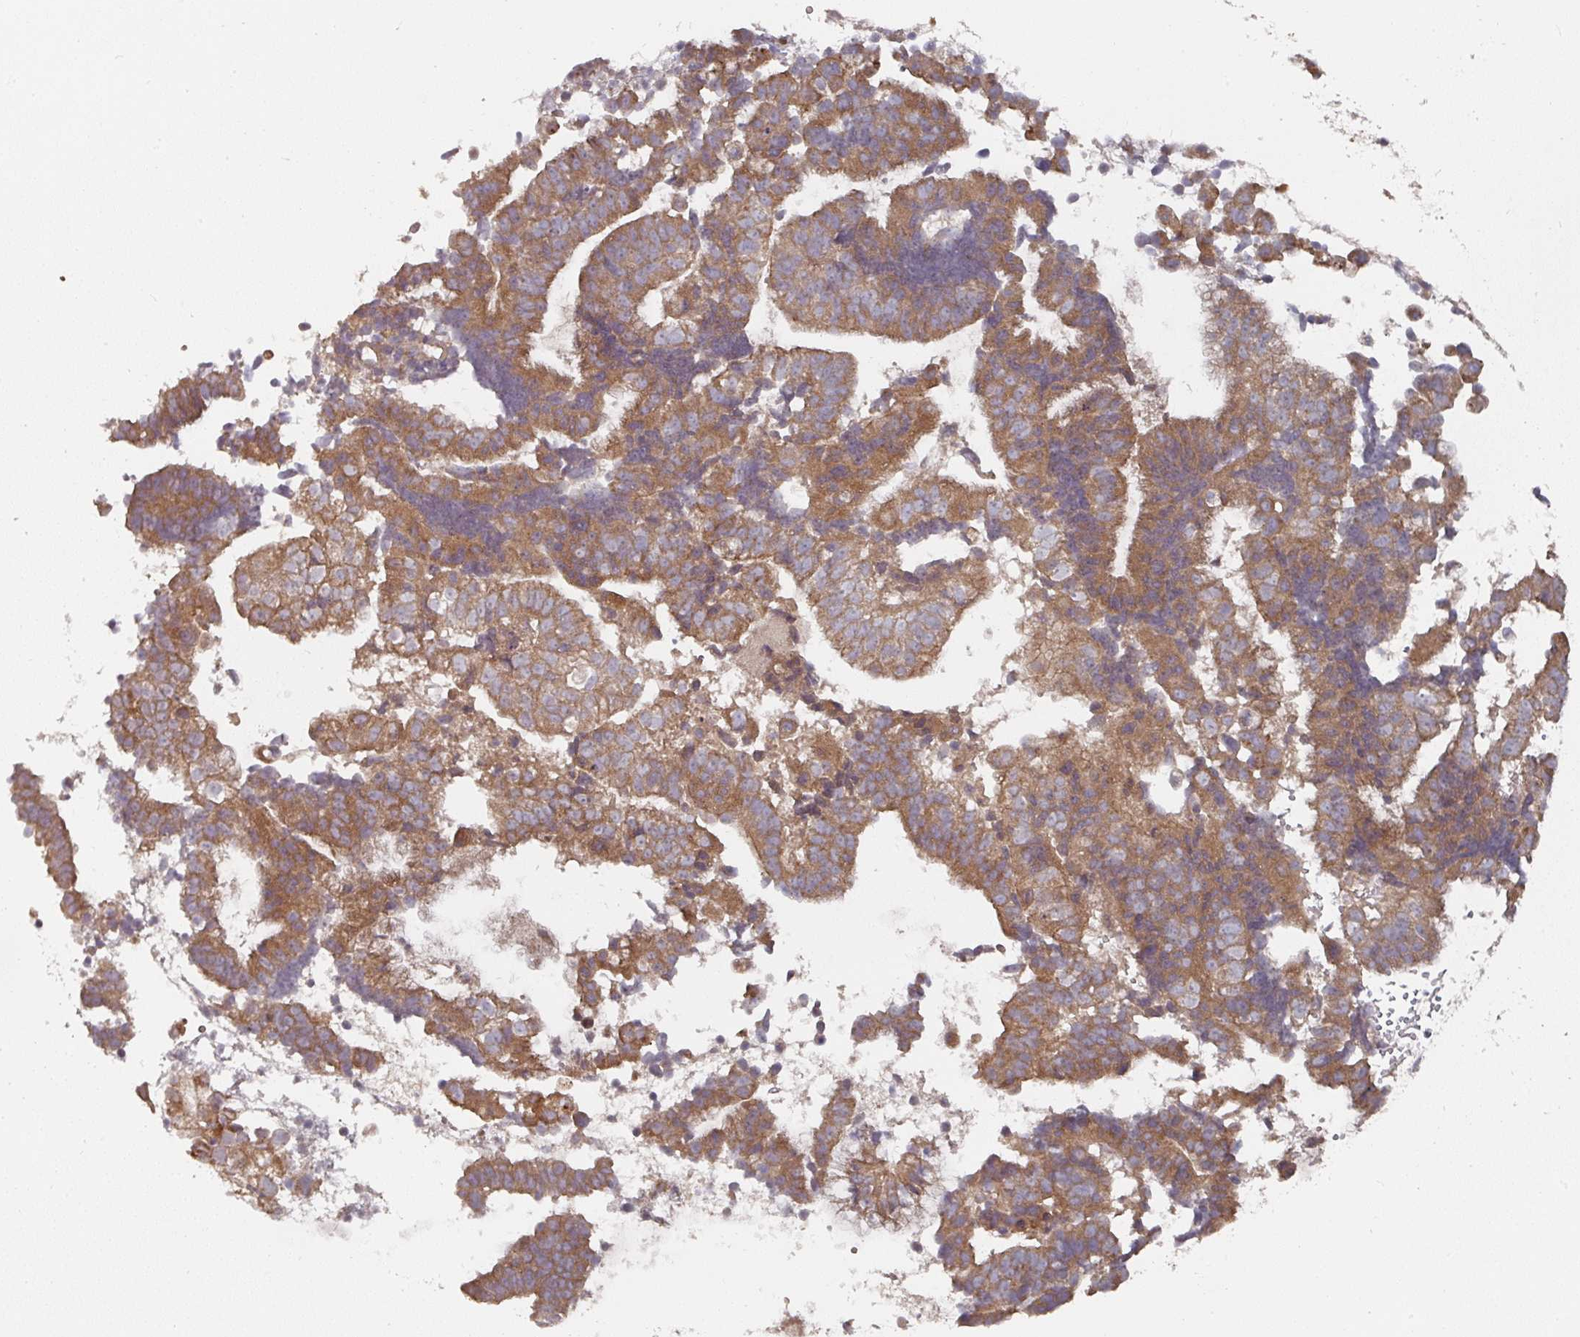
{"staining": {"intensity": "moderate", "quantity": ">75%", "location": "cytoplasmic/membranous"}, "tissue": "endometrial cancer", "cell_type": "Tumor cells", "image_type": "cancer", "snomed": [{"axis": "morphology", "description": "Adenocarcinoma, NOS"}, {"axis": "topography", "description": "Endometrium"}], "caption": "Endometrial cancer (adenocarcinoma) was stained to show a protein in brown. There is medium levels of moderate cytoplasmic/membranous positivity in about >75% of tumor cells. The staining was performed using DAB (3,3'-diaminobenzidine) to visualize the protein expression in brown, while the nuclei were stained in blue with hematoxylin (Magnification: 20x).", "gene": "DNAJC7", "patient": {"sex": "female", "age": 76}}